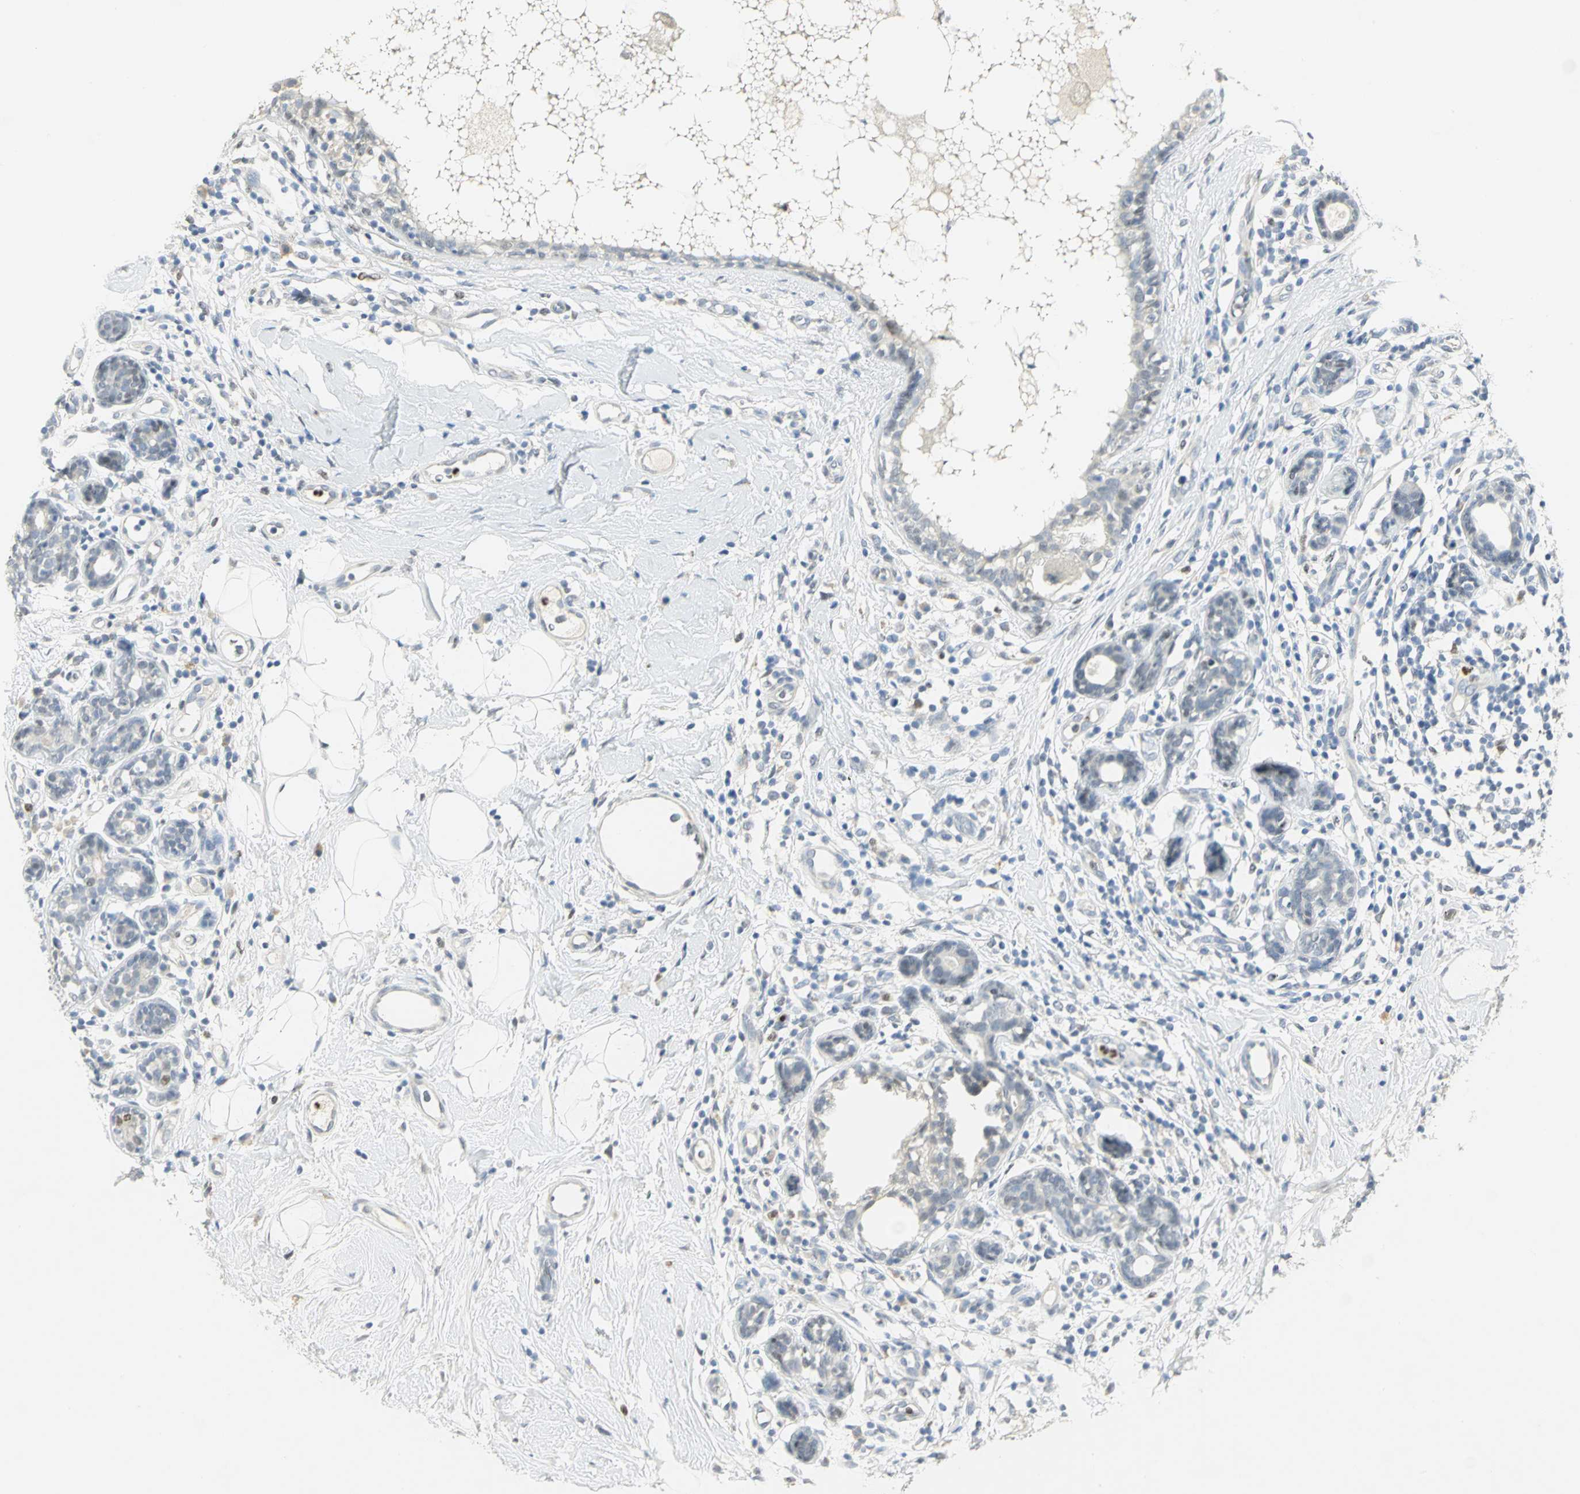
{"staining": {"intensity": "negative", "quantity": "none", "location": "none"}, "tissue": "breast cancer", "cell_type": "Tumor cells", "image_type": "cancer", "snomed": [{"axis": "morphology", "description": "Duct carcinoma"}, {"axis": "topography", "description": "Breast"}], "caption": "This is an IHC micrograph of breast cancer. There is no positivity in tumor cells.", "gene": "BCL6", "patient": {"sex": "female", "age": 40}}